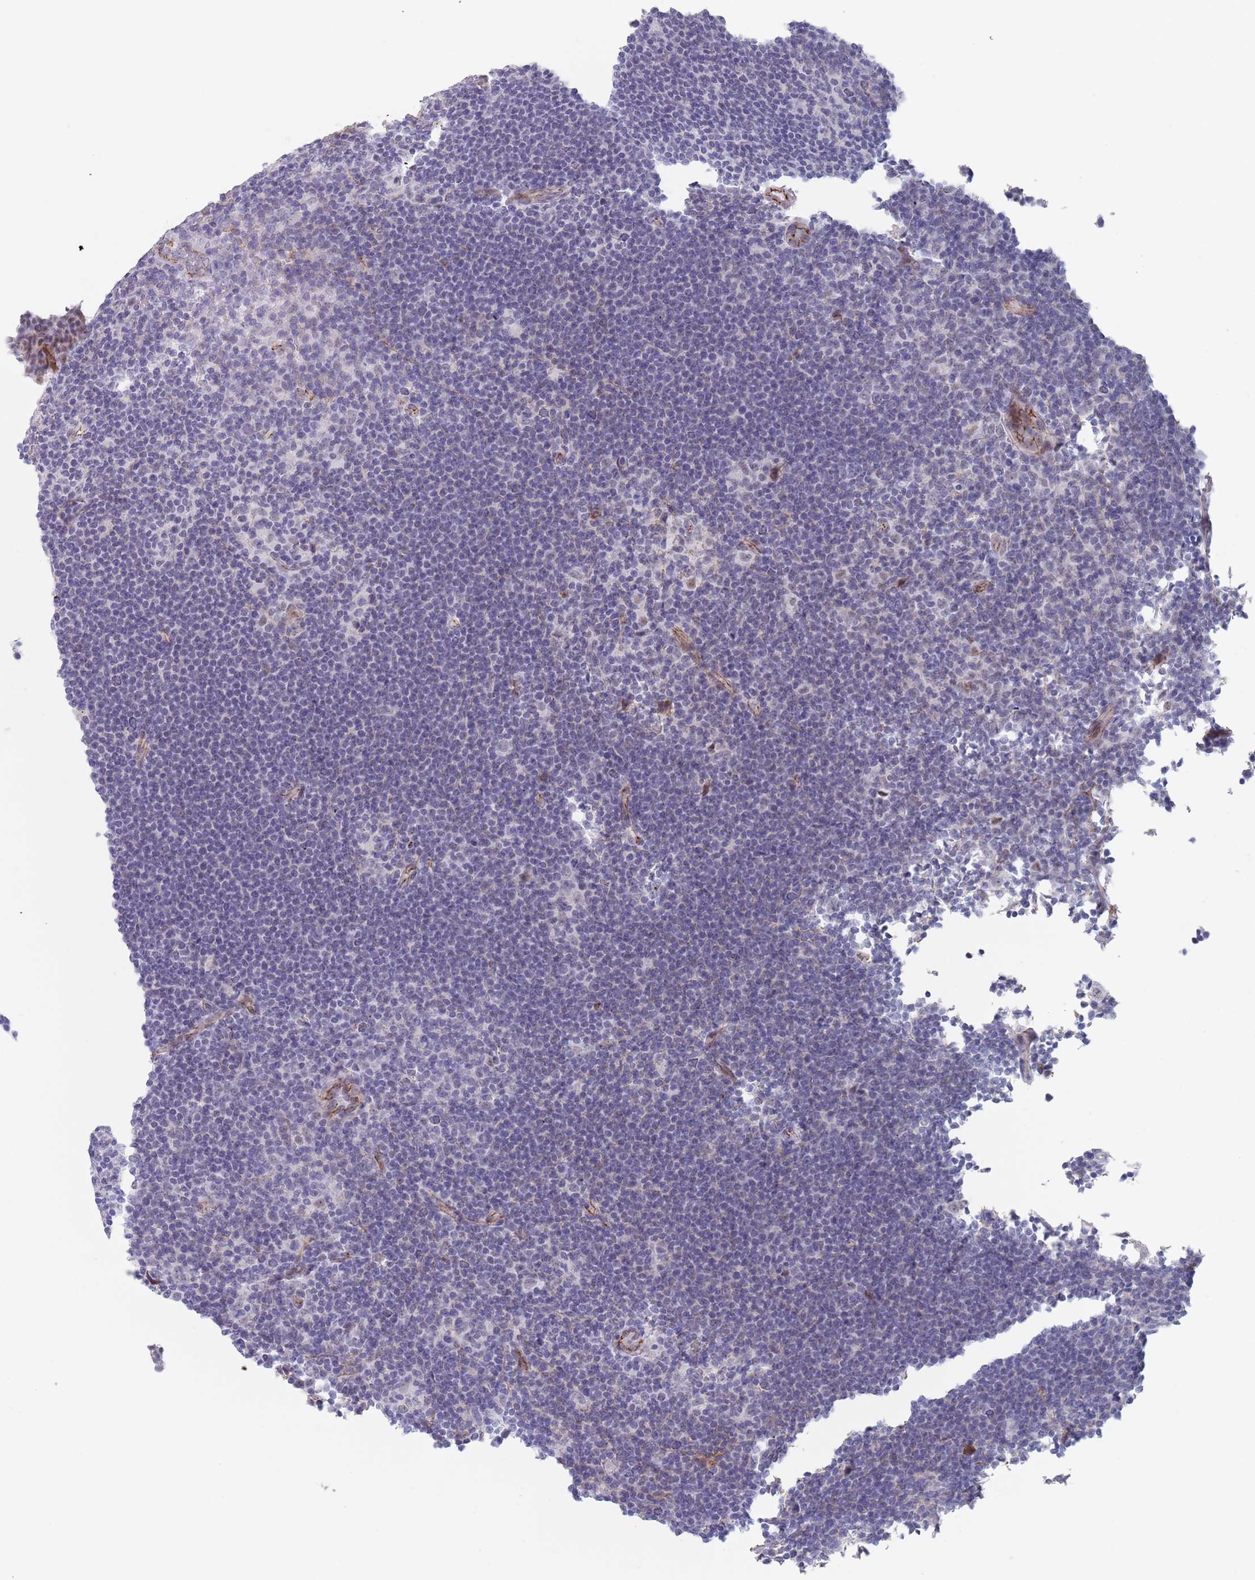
{"staining": {"intensity": "negative", "quantity": "none", "location": "none"}, "tissue": "lymphoma", "cell_type": "Tumor cells", "image_type": "cancer", "snomed": [{"axis": "morphology", "description": "Hodgkin's disease, NOS"}, {"axis": "topography", "description": "Lymph node"}], "caption": "The IHC histopathology image has no significant expression in tumor cells of lymphoma tissue.", "gene": "OR5A2", "patient": {"sex": "female", "age": 57}}